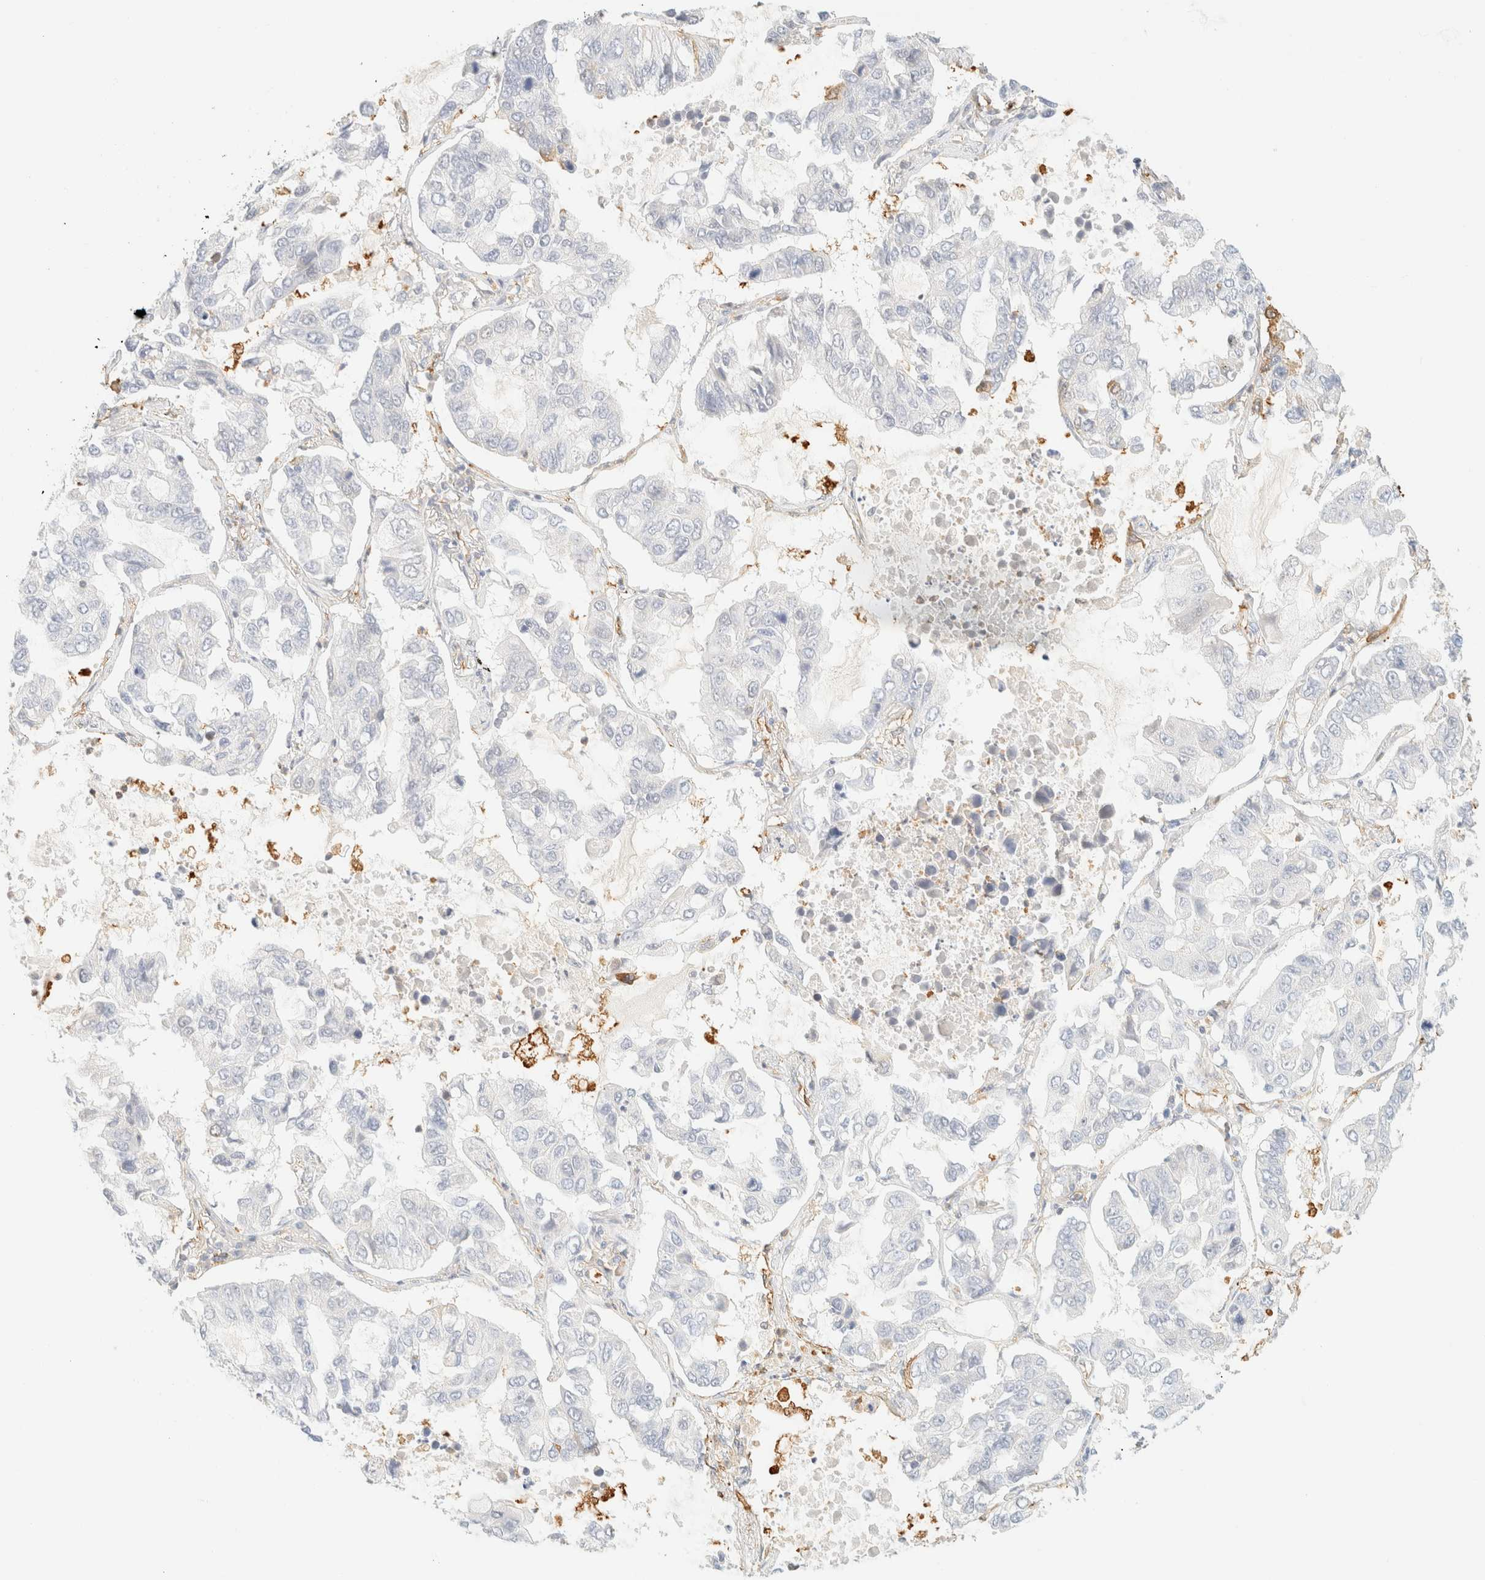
{"staining": {"intensity": "negative", "quantity": "none", "location": "none"}, "tissue": "lung cancer", "cell_type": "Tumor cells", "image_type": "cancer", "snomed": [{"axis": "morphology", "description": "Adenocarcinoma, NOS"}, {"axis": "topography", "description": "Lung"}], "caption": "There is no significant staining in tumor cells of lung adenocarcinoma.", "gene": "OTOP2", "patient": {"sex": "male", "age": 64}}